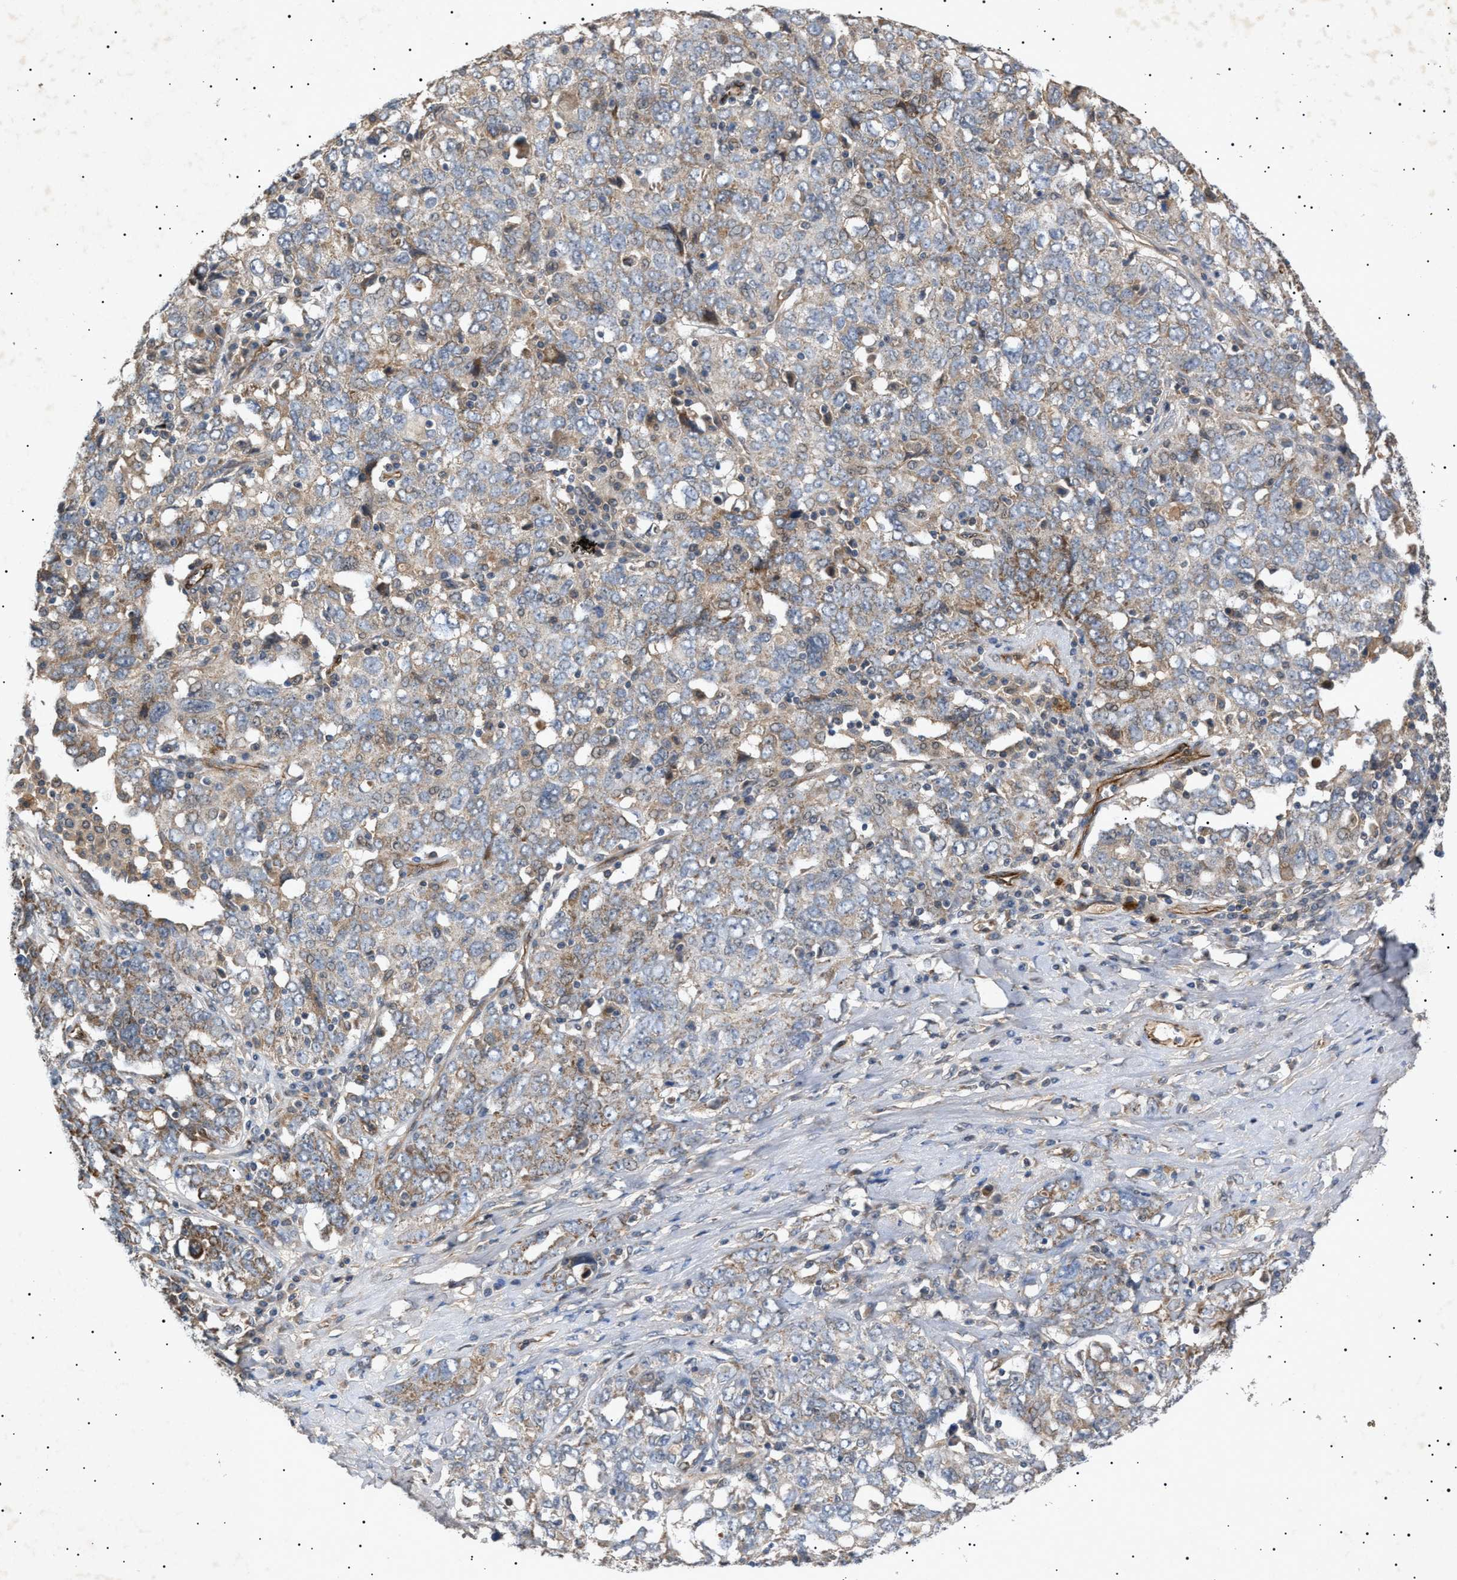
{"staining": {"intensity": "moderate", "quantity": "25%-75%", "location": "cytoplasmic/membranous"}, "tissue": "ovarian cancer", "cell_type": "Tumor cells", "image_type": "cancer", "snomed": [{"axis": "morphology", "description": "Carcinoma, endometroid"}, {"axis": "topography", "description": "Ovary"}], "caption": "DAB immunohistochemical staining of human ovarian endometroid carcinoma shows moderate cytoplasmic/membranous protein expression in about 25%-75% of tumor cells.", "gene": "SIRT5", "patient": {"sex": "female", "age": 62}}